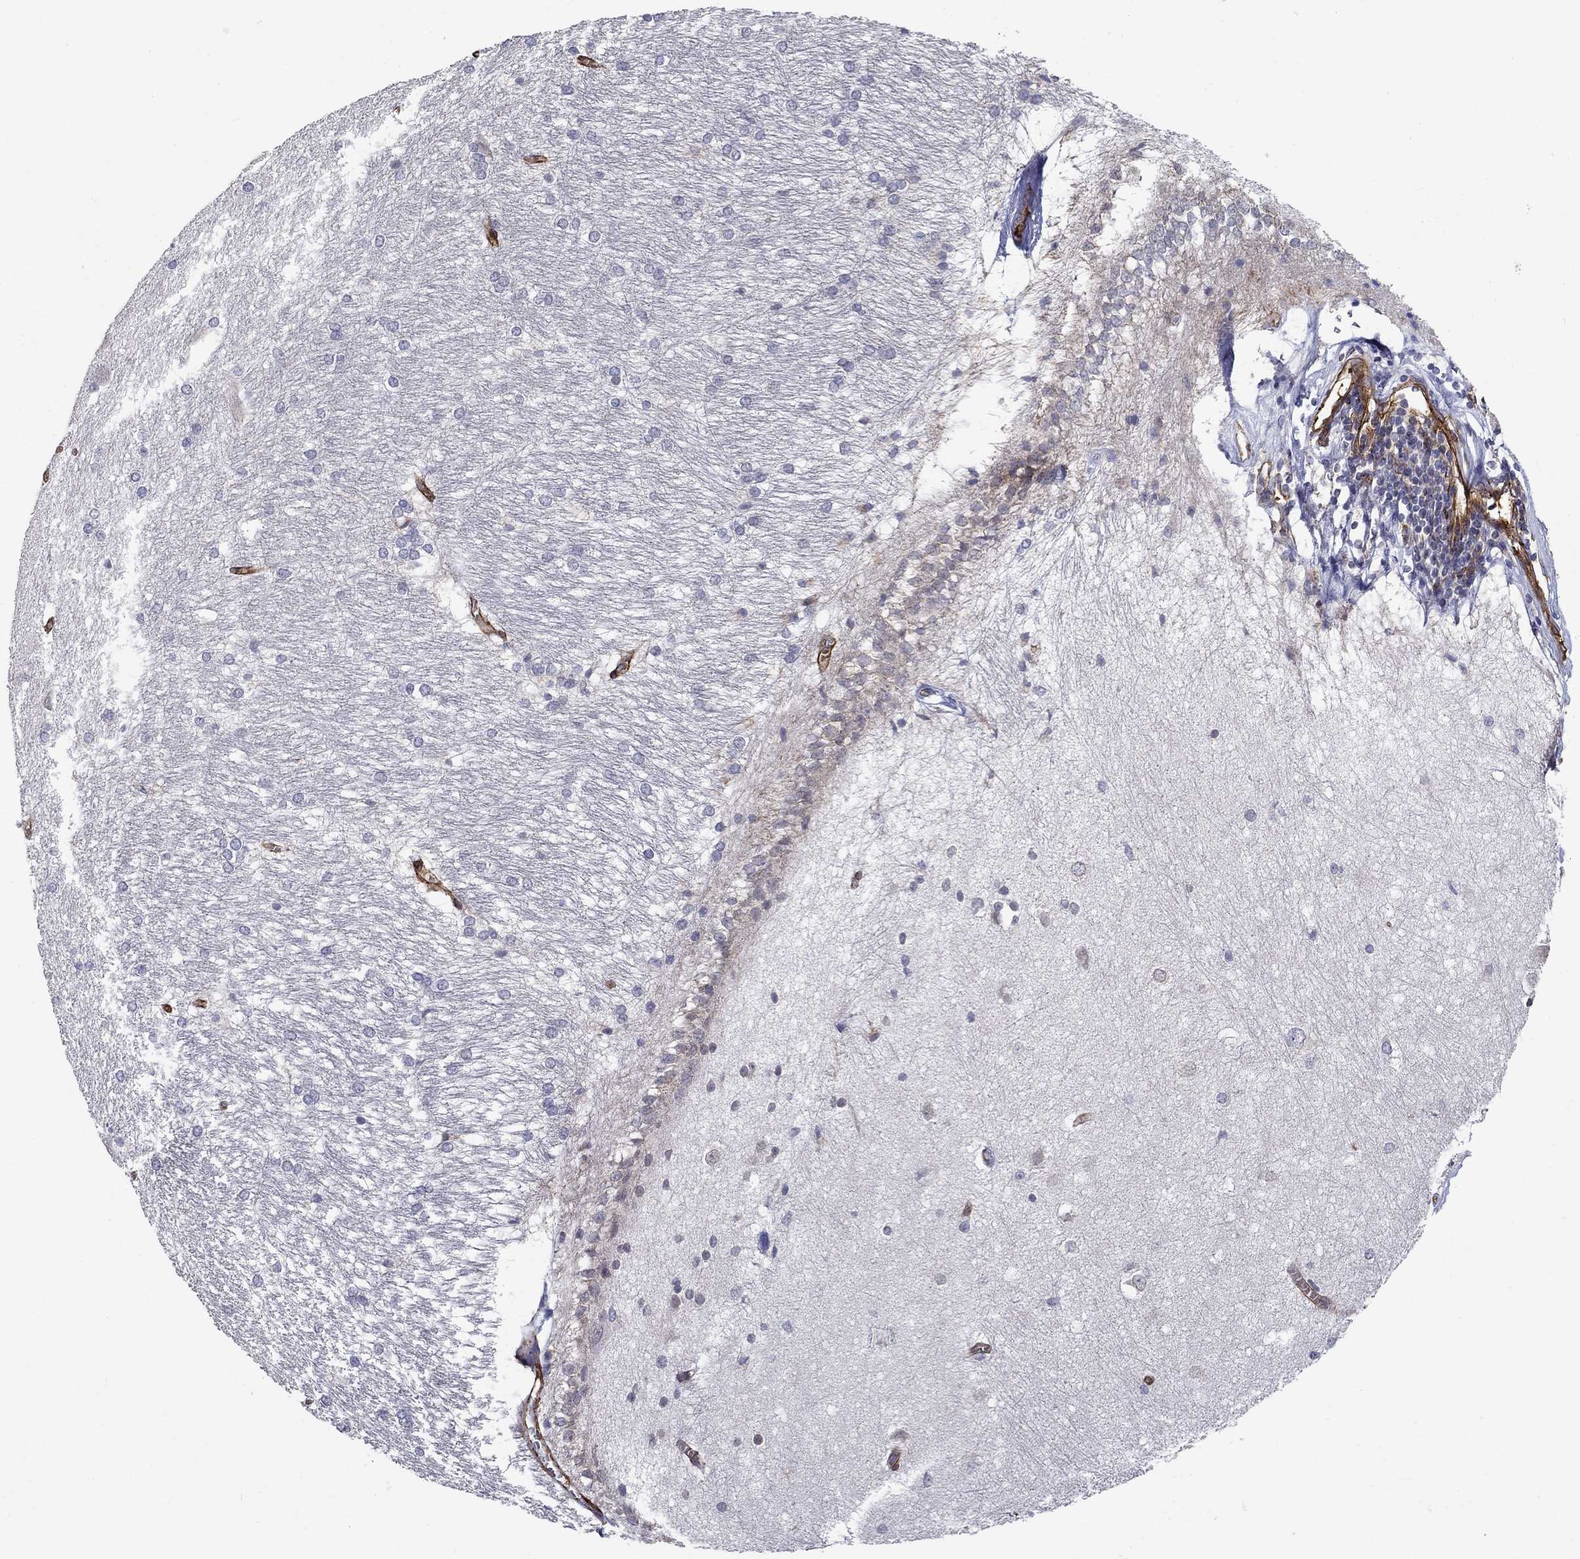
{"staining": {"intensity": "negative", "quantity": "none", "location": "none"}, "tissue": "hippocampus", "cell_type": "Glial cells", "image_type": "normal", "snomed": [{"axis": "morphology", "description": "Normal tissue, NOS"}, {"axis": "topography", "description": "Cerebral cortex"}, {"axis": "topography", "description": "Hippocampus"}], "caption": "This is a photomicrograph of immunohistochemistry staining of unremarkable hippocampus, which shows no expression in glial cells.", "gene": "SYNC", "patient": {"sex": "female", "age": 19}}